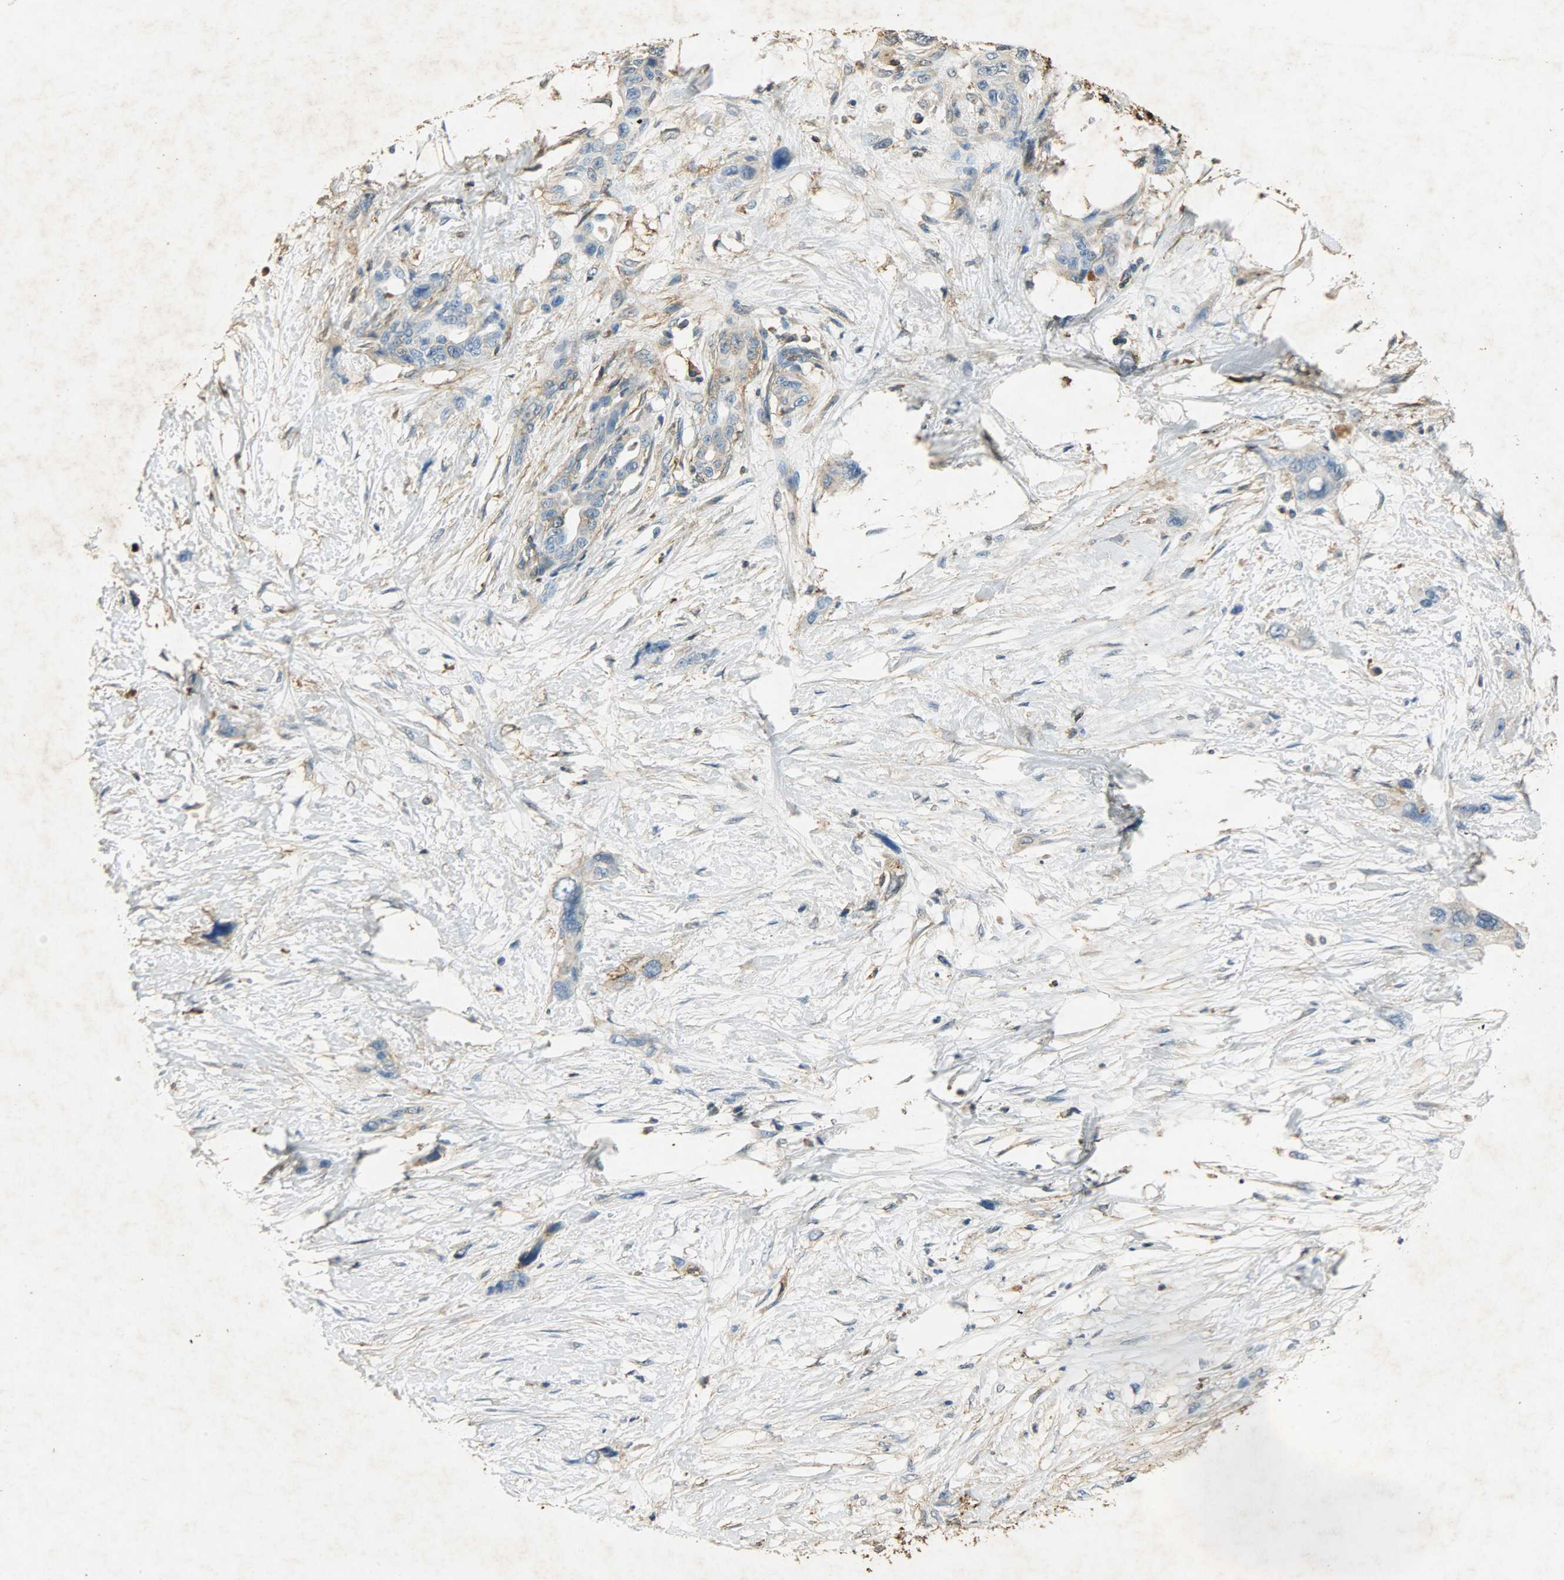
{"staining": {"intensity": "weak", "quantity": "25%-75%", "location": "cytoplasmic/membranous"}, "tissue": "pancreatic cancer", "cell_type": "Tumor cells", "image_type": "cancer", "snomed": [{"axis": "morphology", "description": "Adenocarcinoma, NOS"}, {"axis": "topography", "description": "Pancreas"}], "caption": "Protein expression analysis of human adenocarcinoma (pancreatic) reveals weak cytoplasmic/membranous positivity in approximately 25%-75% of tumor cells.", "gene": "ANXA6", "patient": {"sex": "male", "age": 46}}